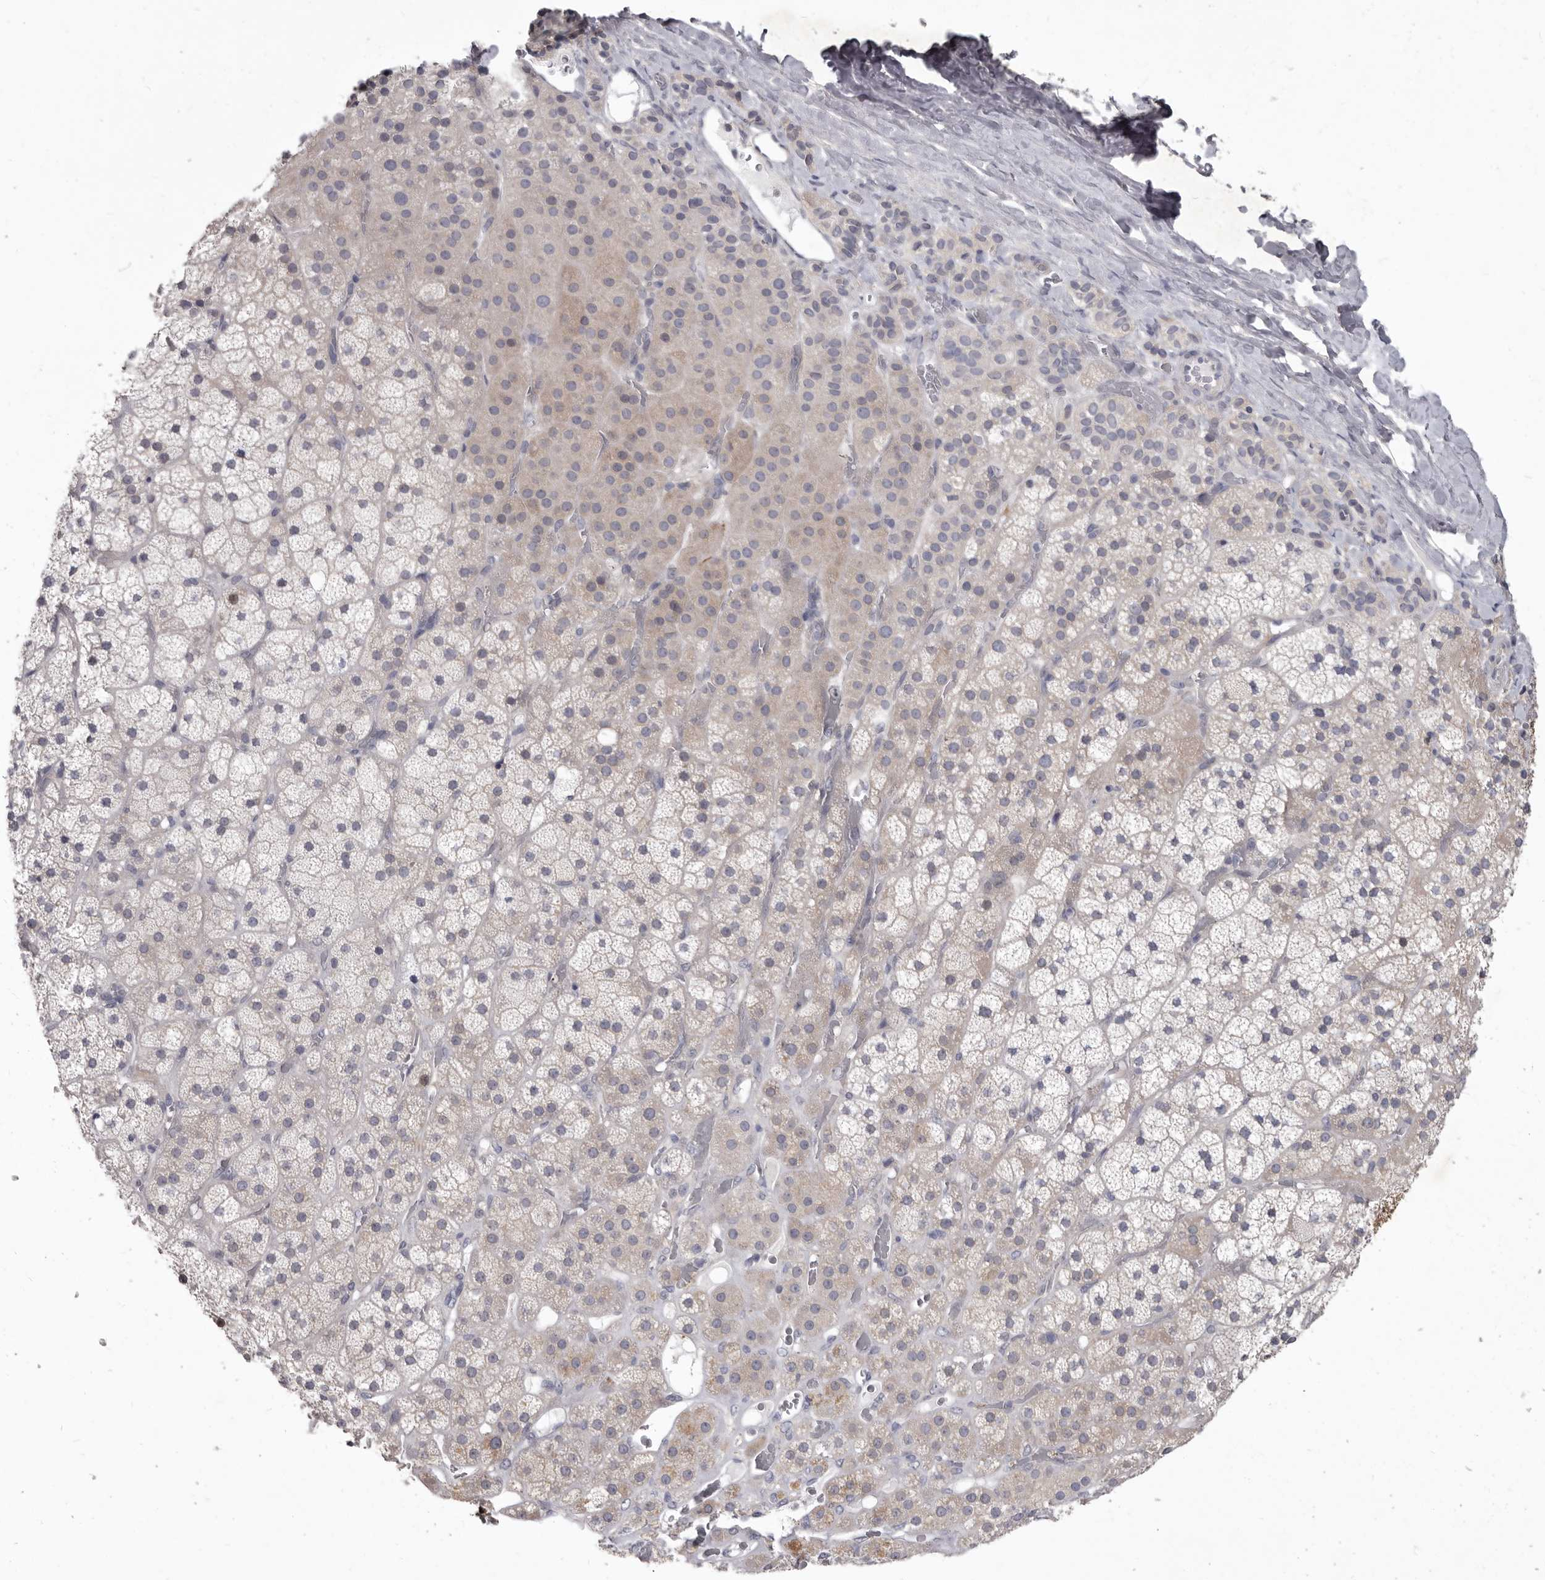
{"staining": {"intensity": "weak", "quantity": "<25%", "location": "cytoplasmic/membranous"}, "tissue": "adrenal gland", "cell_type": "Glandular cells", "image_type": "normal", "snomed": [{"axis": "morphology", "description": "Normal tissue, NOS"}, {"axis": "topography", "description": "Adrenal gland"}], "caption": "Immunohistochemistry micrograph of normal adrenal gland: adrenal gland stained with DAB exhibits no significant protein staining in glandular cells. (DAB (3,3'-diaminobenzidine) immunohistochemistry, high magnification).", "gene": "GSK3B", "patient": {"sex": "male", "age": 57}}